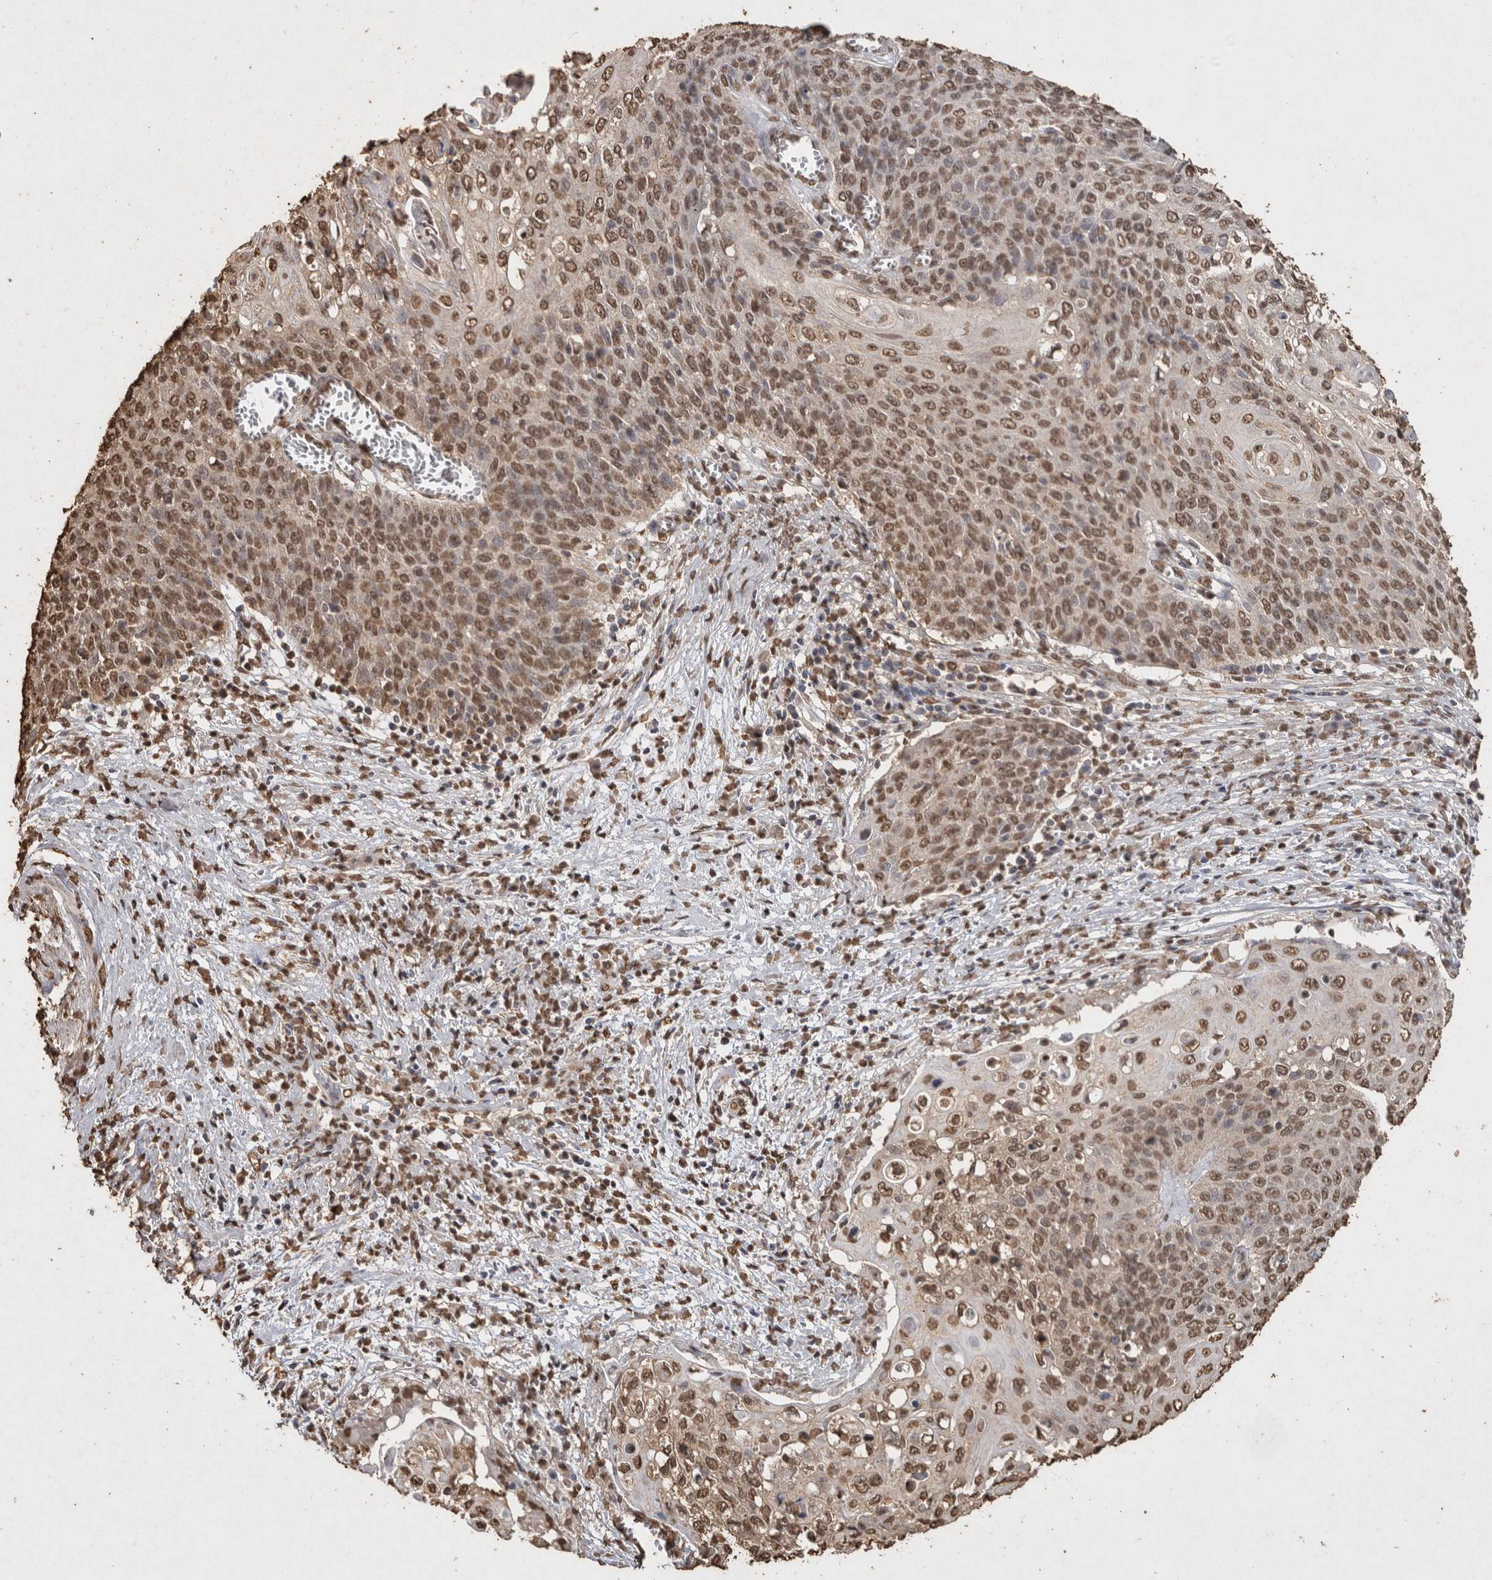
{"staining": {"intensity": "moderate", "quantity": ">75%", "location": "nuclear"}, "tissue": "cervical cancer", "cell_type": "Tumor cells", "image_type": "cancer", "snomed": [{"axis": "morphology", "description": "Squamous cell carcinoma, NOS"}, {"axis": "topography", "description": "Cervix"}], "caption": "Immunohistochemistry (IHC) (DAB) staining of human squamous cell carcinoma (cervical) displays moderate nuclear protein expression in about >75% of tumor cells. The protein of interest is shown in brown color, while the nuclei are stained blue.", "gene": "FSTL3", "patient": {"sex": "female", "age": 39}}